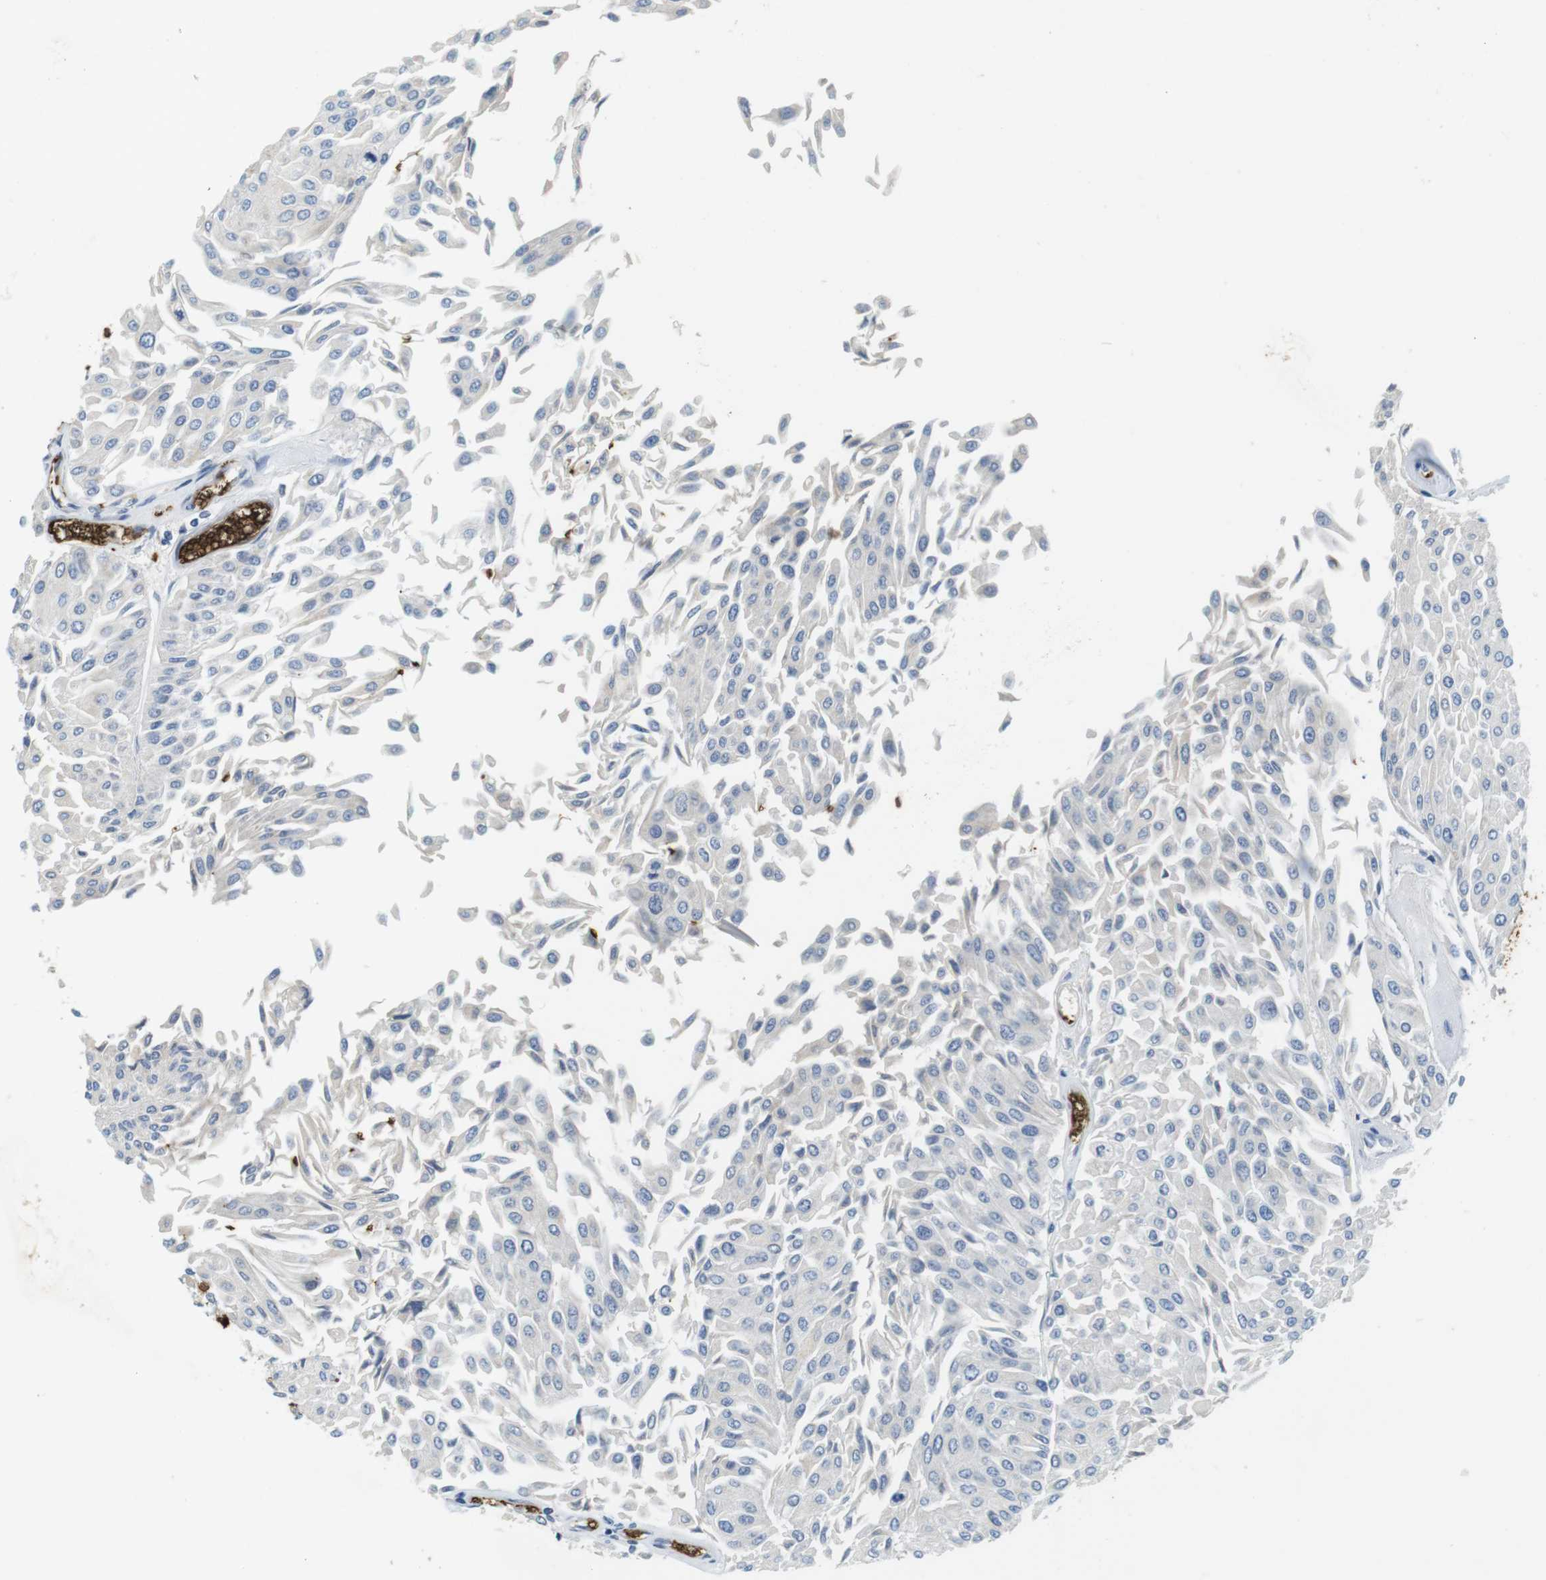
{"staining": {"intensity": "negative", "quantity": "none", "location": "none"}, "tissue": "urothelial cancer", "cell_type": "Tumor cells", "image_type": "cancer", "snomed": [{"axis": "morphology", "description": "Urothelial carcinoma, Low grade"}, {"axis": "topography", "description": "Urinary bladder"}], "caption": "Tumor cells are negative for brown protein staining in urothelial cancer. (Brightfield microscopy of DAB IHC at high magnification).", "gene": "SLC4A1", "patient": {"sex": "male", "age": 67}}